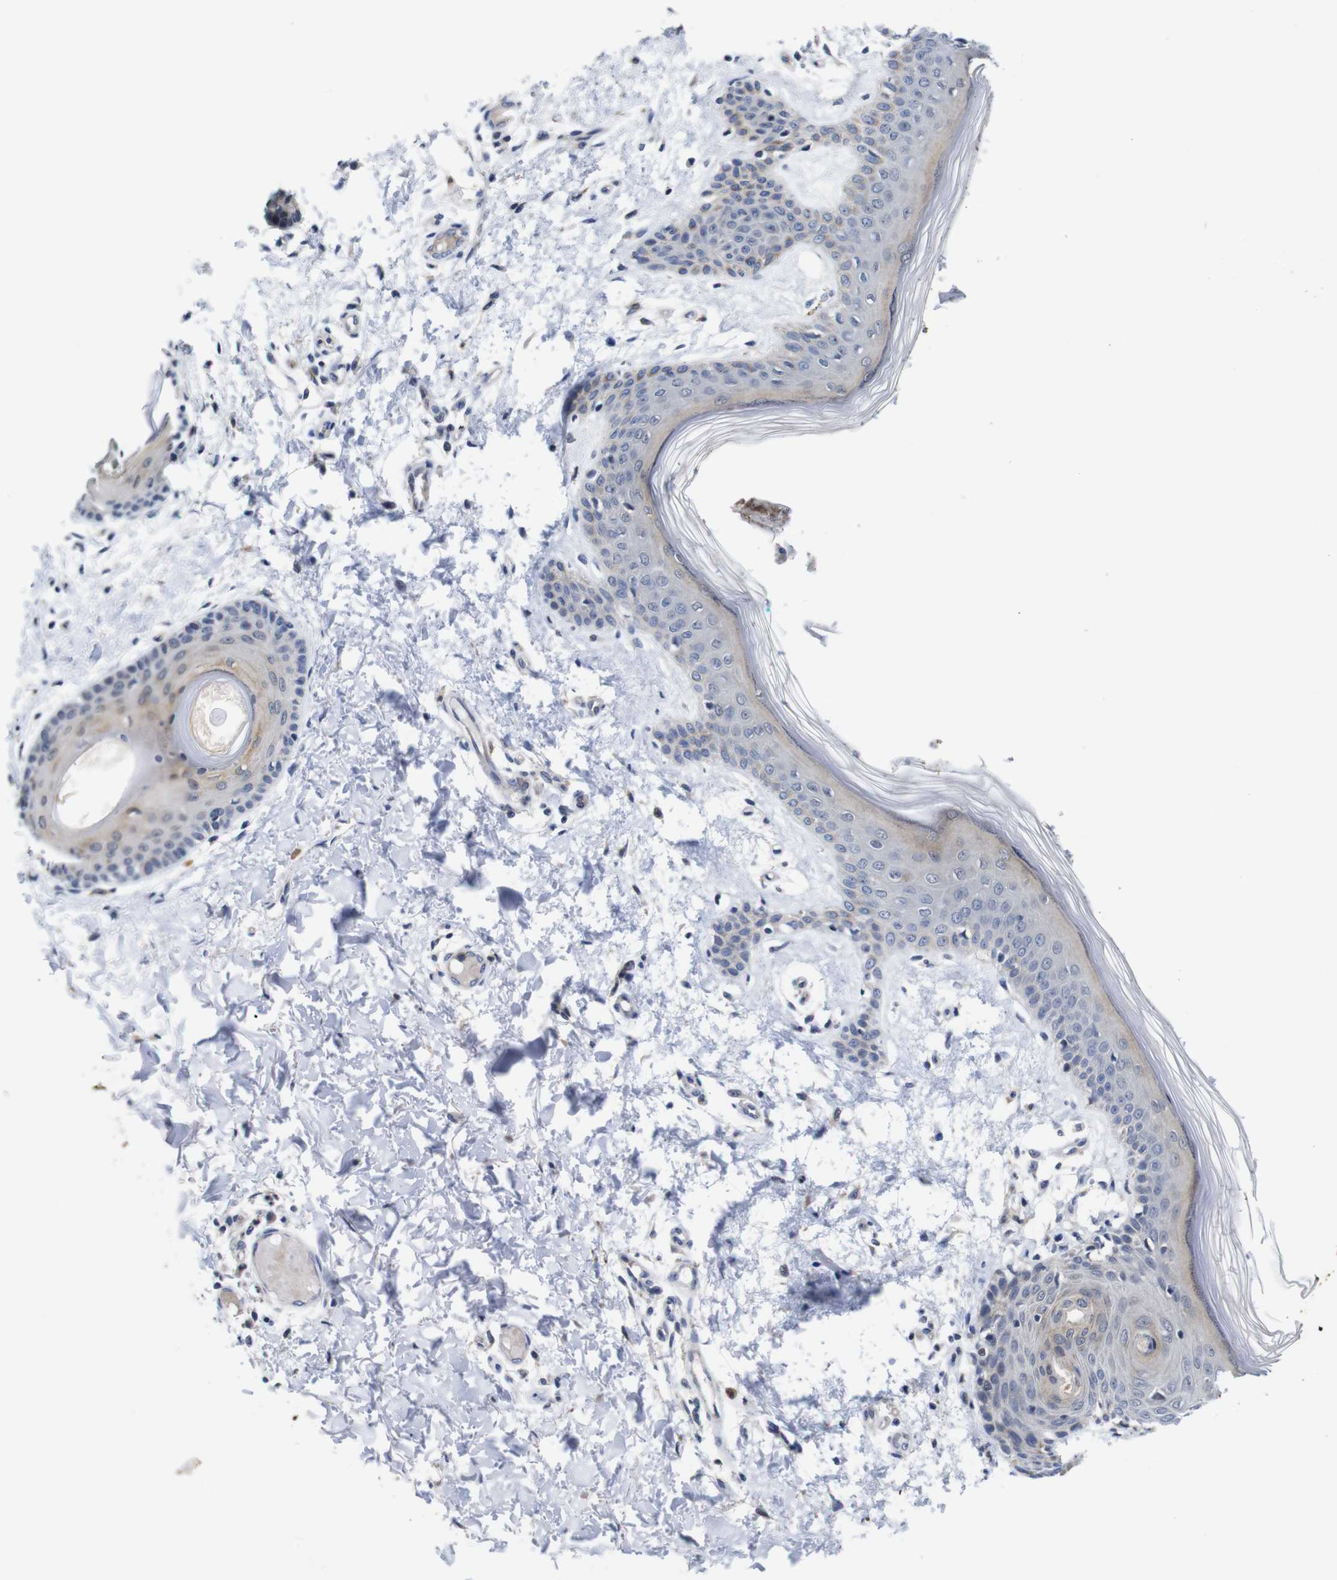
{"staining": {"intensity": "negative", "quantity": "none", "location": "none"}, "tissue": "skin", "cell_type": "Fibroblasts", "image_type": "normal", "snomed": [{"axis": "morphology", "description": "Normal tissue, NOS"}, {"axis": "topography", "description": "Skin"}], "caption": "Immunohistochemistry histopathology image of unremarkable skin: human skin stained with DAB demonstrates no significant protein positivity in fibroblasts. (DAB immunohistochemistry visualized using brightfield microscopy, high magnification).", "gene": "FURIN", "patient": {"sex": "male", "age": 53}}